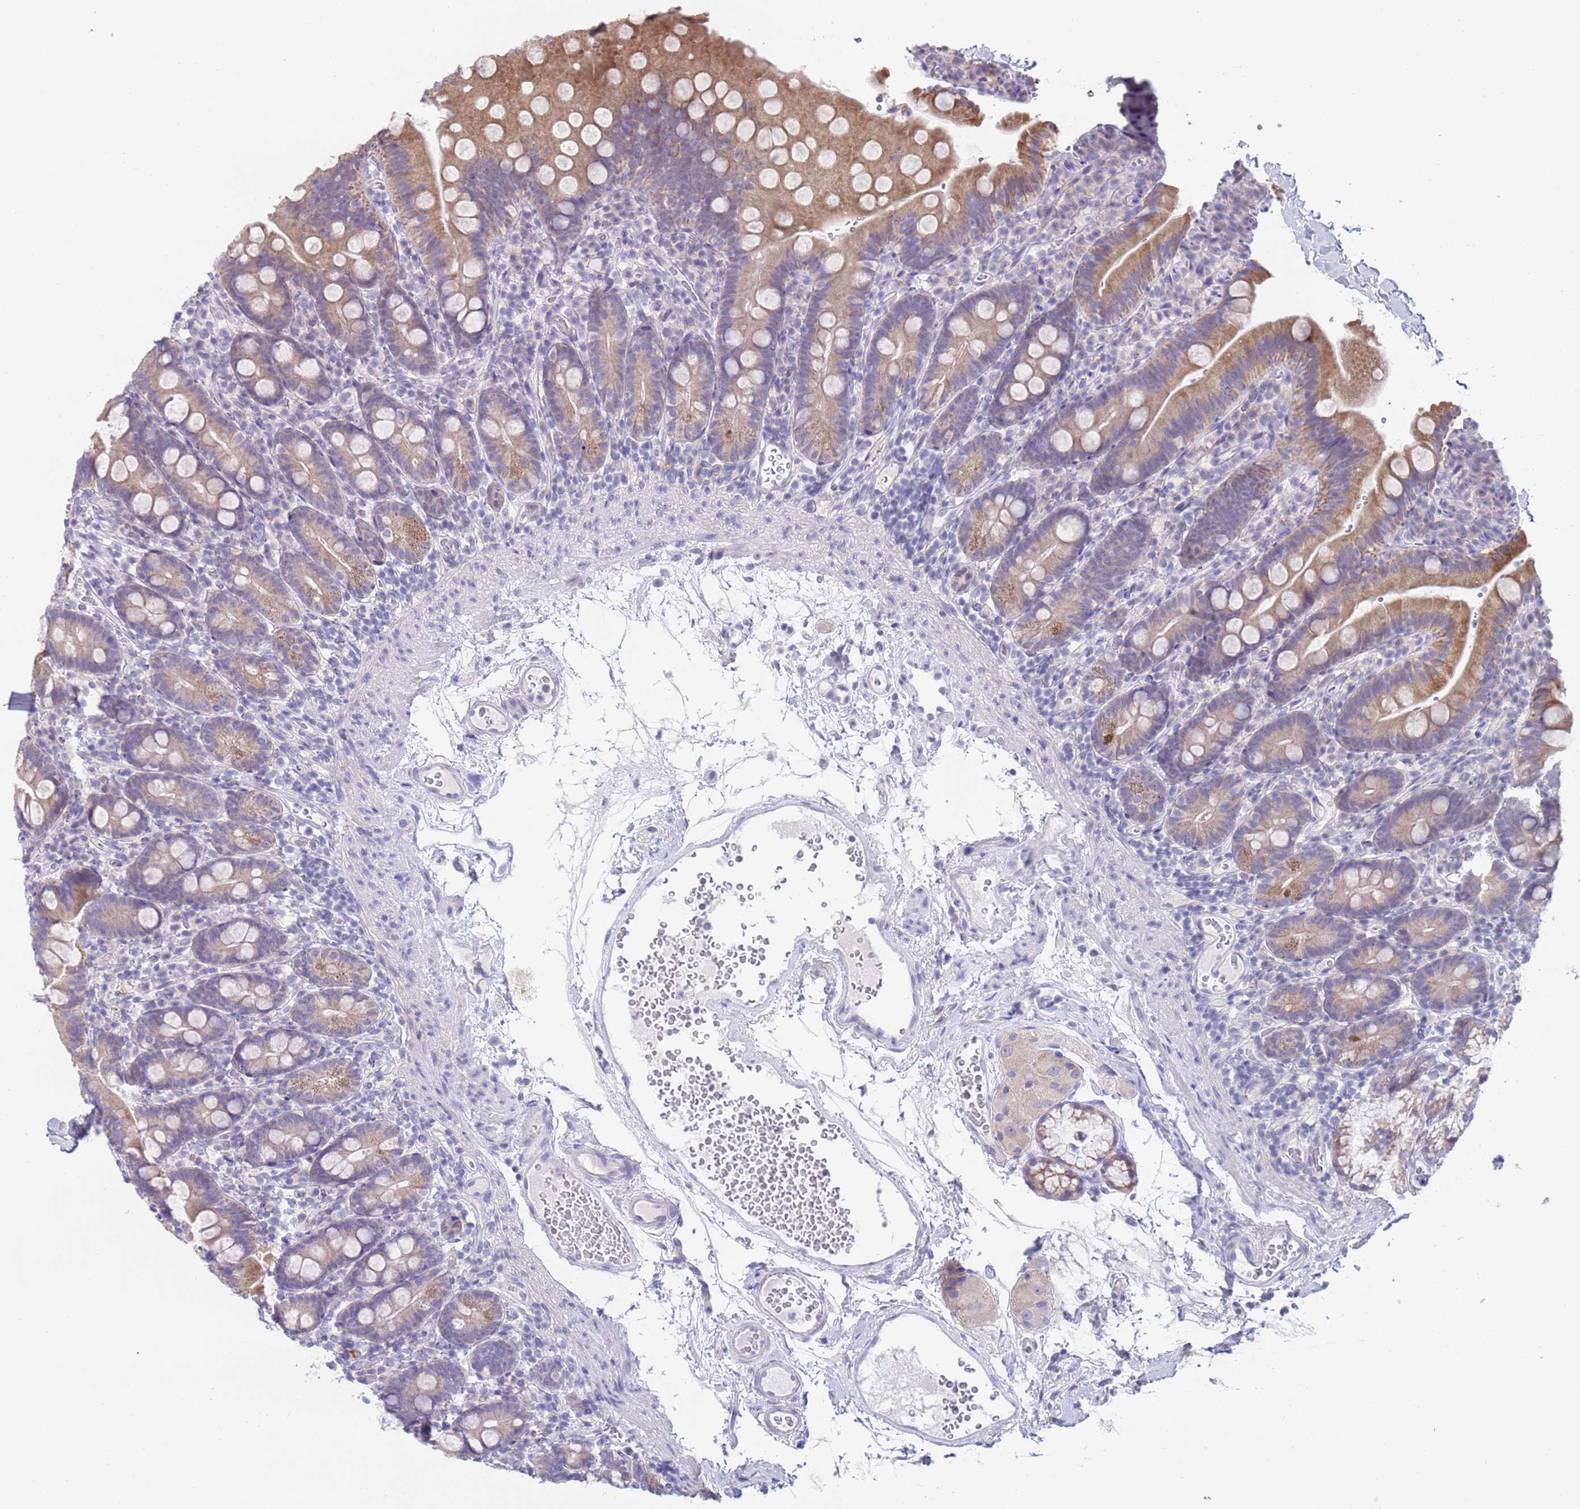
{"staining": {"intensity": "moderate", "quantity": "25%-75%", "location": "cytoplasmic/membranous"}, "tissue": "duodenum", "cell_type": "Glandular cells", "image_type": "normal", "snomed": [{"axis": "morphology", "description": "Normal tissue, NOS"}, {"axis": "topography", "description": "Duodenum"}], "caption": "A micrograph of human duodenum stained for a protein demonstrates moderate cytoplasmic/membranous brown staining in glandular cells. The staining was performed using DAB (3,3'-diaminobenzidine) to visualize the protein expression in brown, while the nuclei were stained in blue with hematoxylin (Magnification: 20x).", "gene": "SPIRE2", "patient": {"sex": "female", "age": 67}}